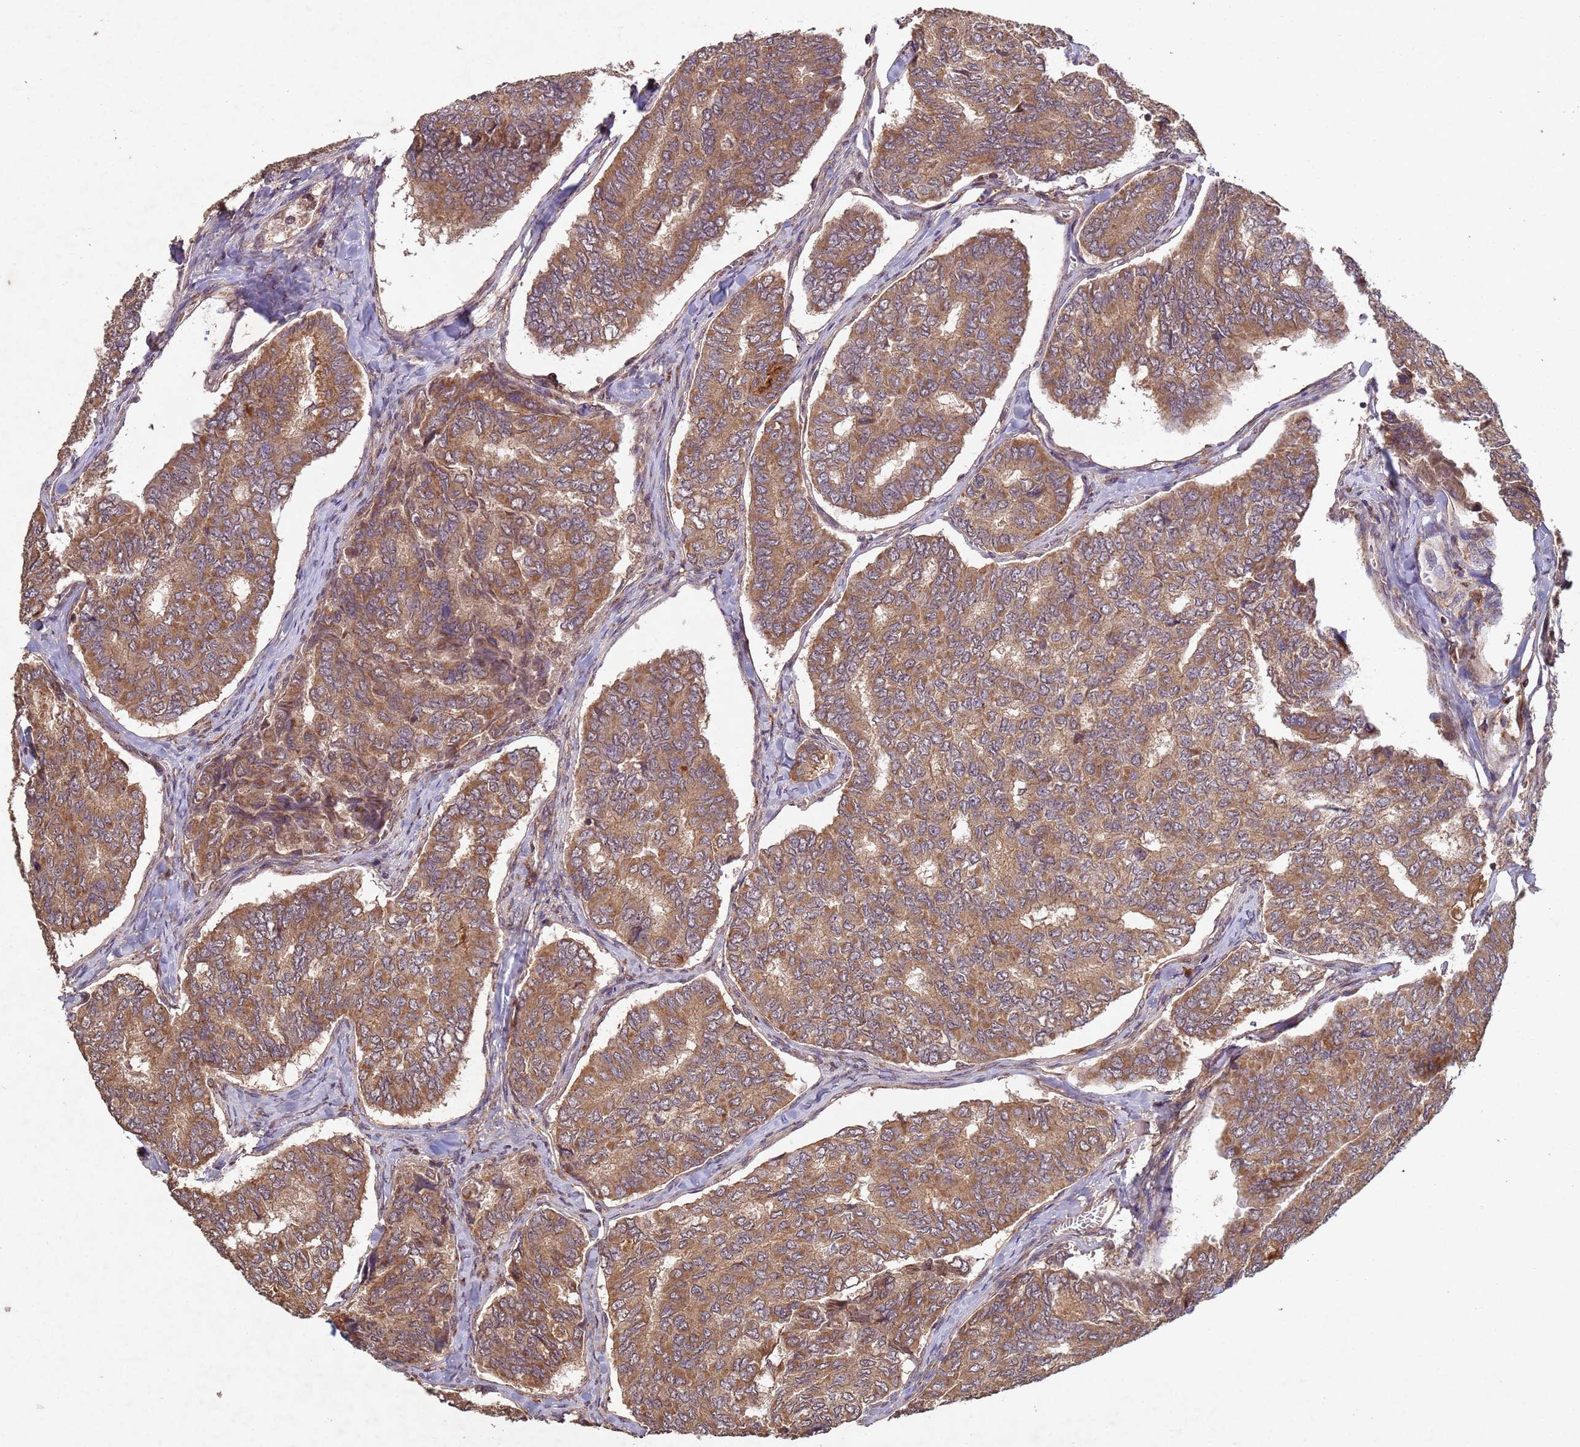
{"staining": {"intensity": "moderate", "quantity": ">75%", "location": "cytoplasmic/membranous"}, "tissue": "thyroid cancer", "cell_type": "Tumor cells", "image_type": "cancer", "snomed": [{"axis": "morphology", "description": "Papillary adenocarcinoma, NOS"}, {"axis": "topography", "description": "Thyroid gland"}], "caption": "Immunohistochemistry (DAB (3,3'-diaminobenzidine)) staining of thyroid cancer (papillary adenocarcinoma) displays moderate cytoplasmic/membranous protein expression in approximately >75% of tumor cells.", "gene": "FASTKD1", "patient": {"sex": "female", "age": 35}}